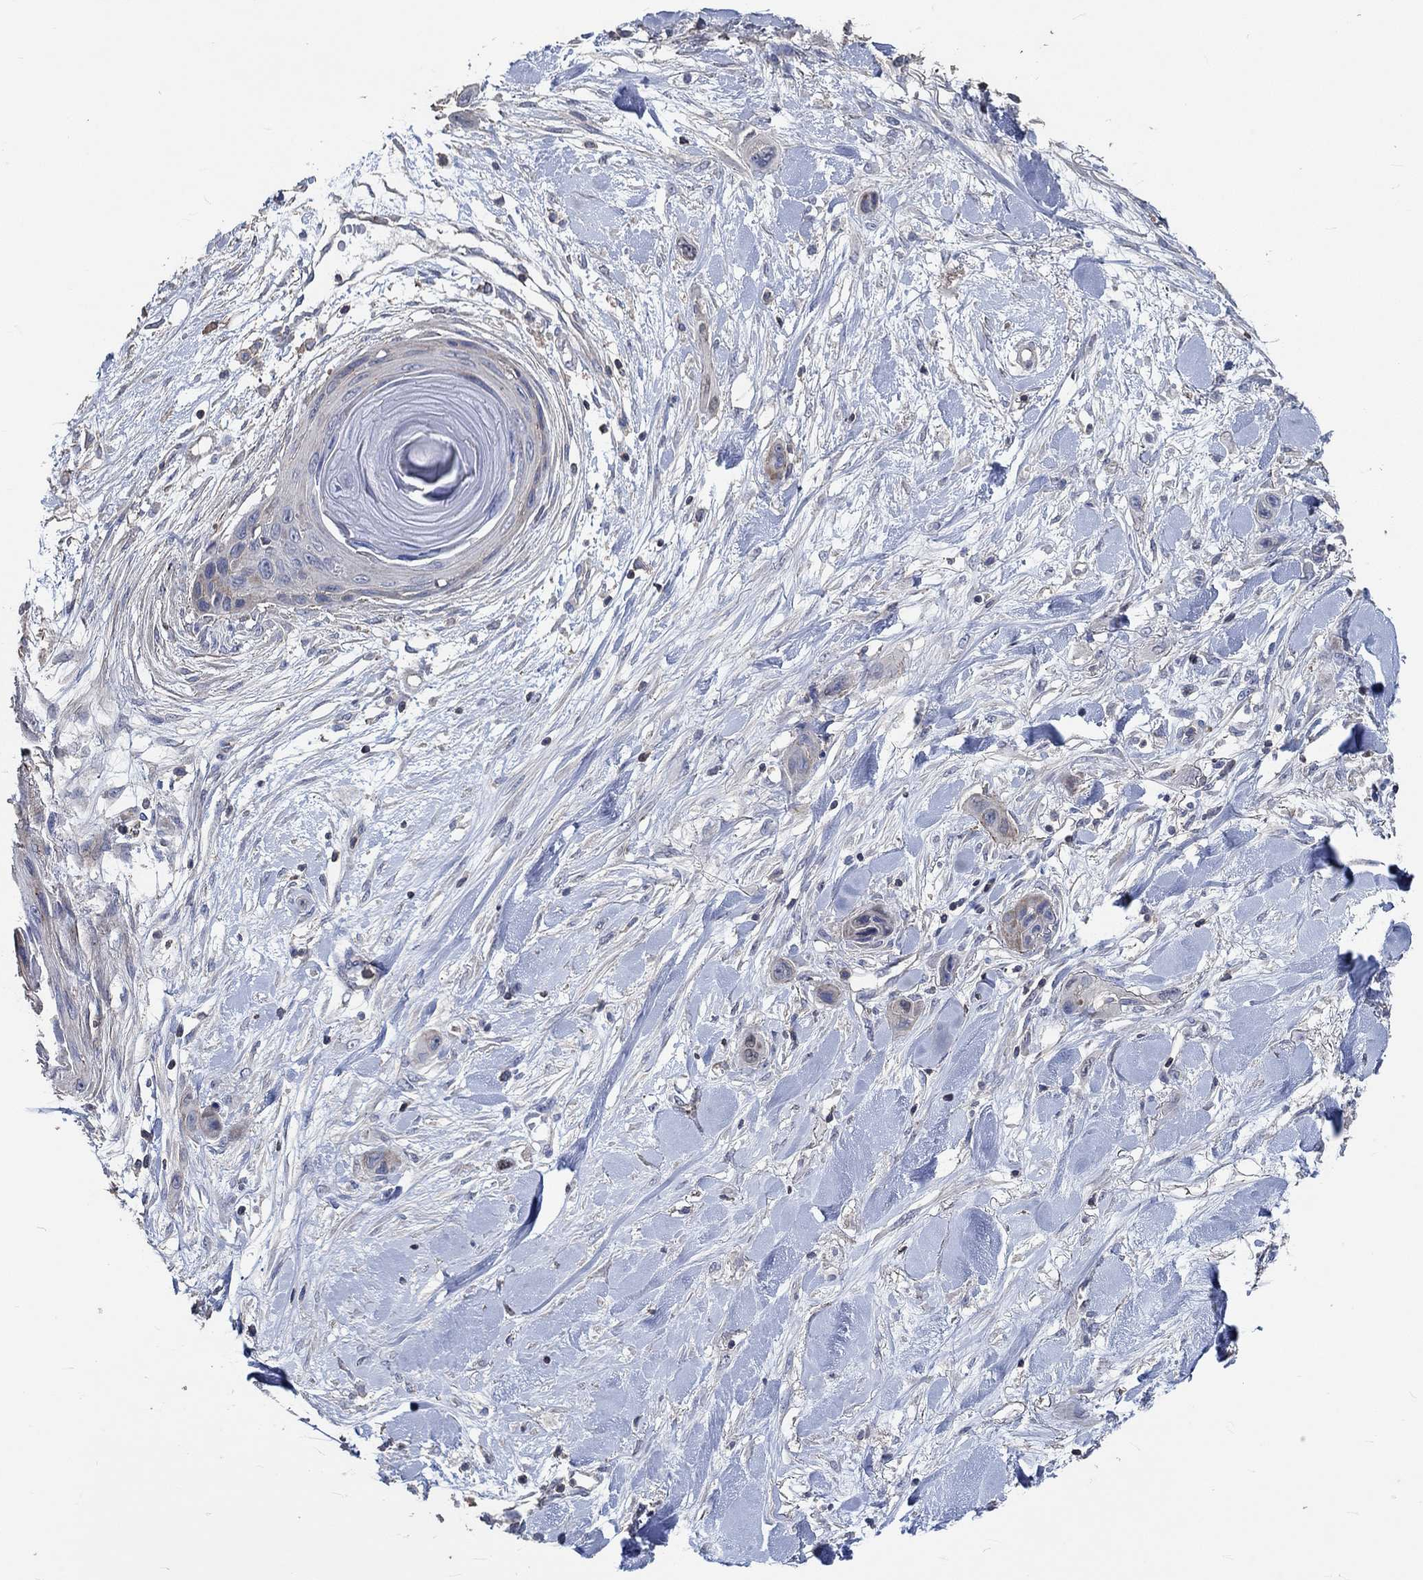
{"staining": {"intensity": "negative", "quantity": "none", "location": "none"}, "tissue": "skin cancer", "cell_type": "Tumor cells", "image_type": "cancer", "snomed": [{"axis": "morphology", "description": "Squamous cell carcinoma, NOS"}, {"axis": "topography", "description": "Skin"}], "caption": "High magnification brightfield microscopy of skin squamous cell carcinoma stained with DAB (3,3'-diaminobenzidine) (brown) and counterstained with hematoxylin (blue): tumor cells show no significant expression. (Brightfield microscopy of DAB (3,3'-diaminobenzidine) IHC at high magnification).", "gene": "TNFAIP8L3", "patient": {"sex": "male", "age": 79}}